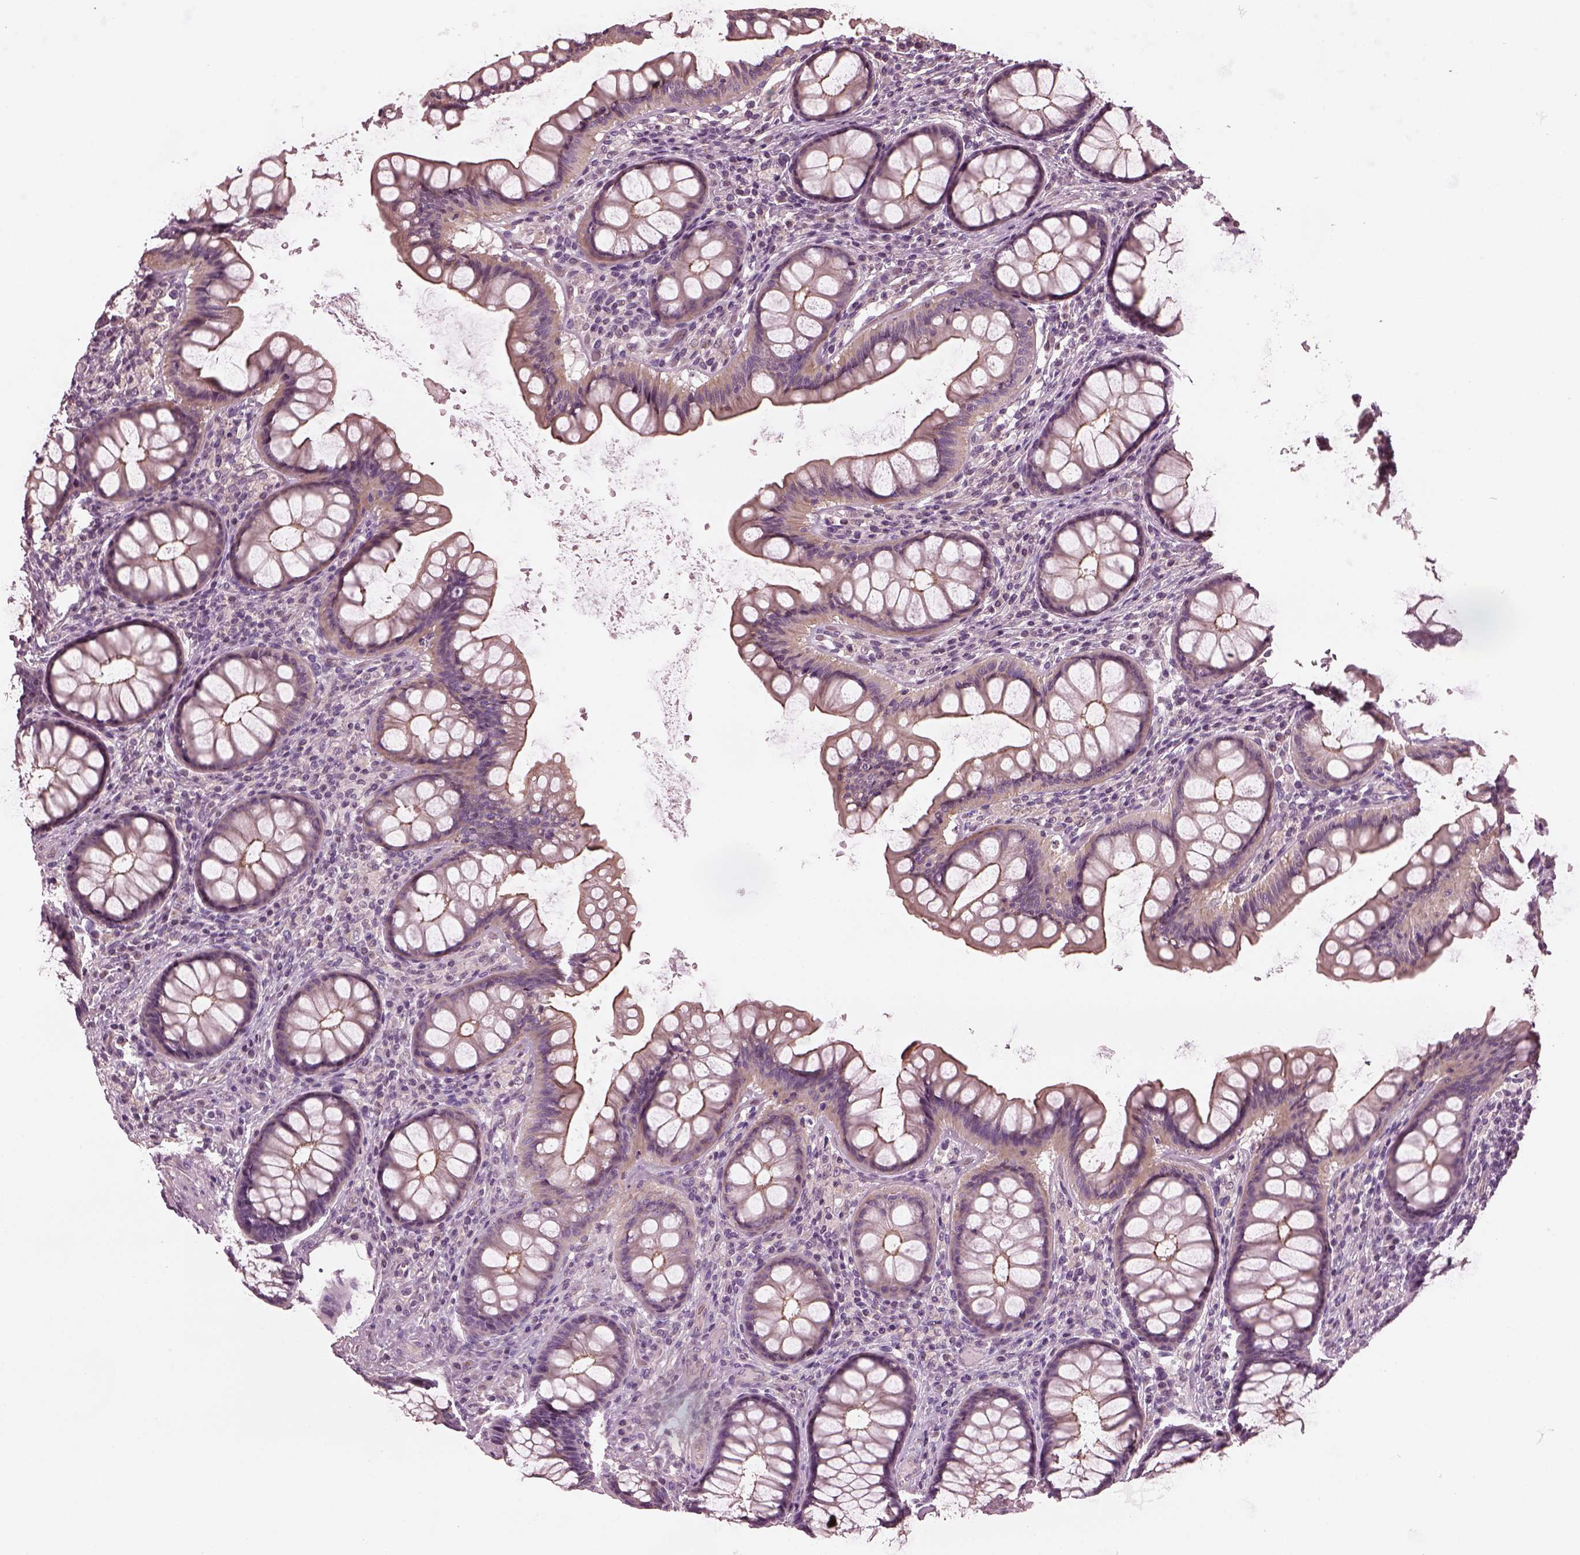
{"staining": {"intensity": "negative", "quantity": "none", "location": "none"}, "tissue": "colon", "cell_type": "Endothelial cells", "image_type": "normal", "snomed": [{"axis": "morphology", "description": "Normal tissue, NOS"}, {"axis": "topography", "description": "Colon"}], "caption": "Immunohistochemistry micrograph of benign colon: human colon stained with DAB reveals no significant protein staining in endothelial cells.", "gene": "ODAD1", "patient": {"sex": "female", "age": 65}}